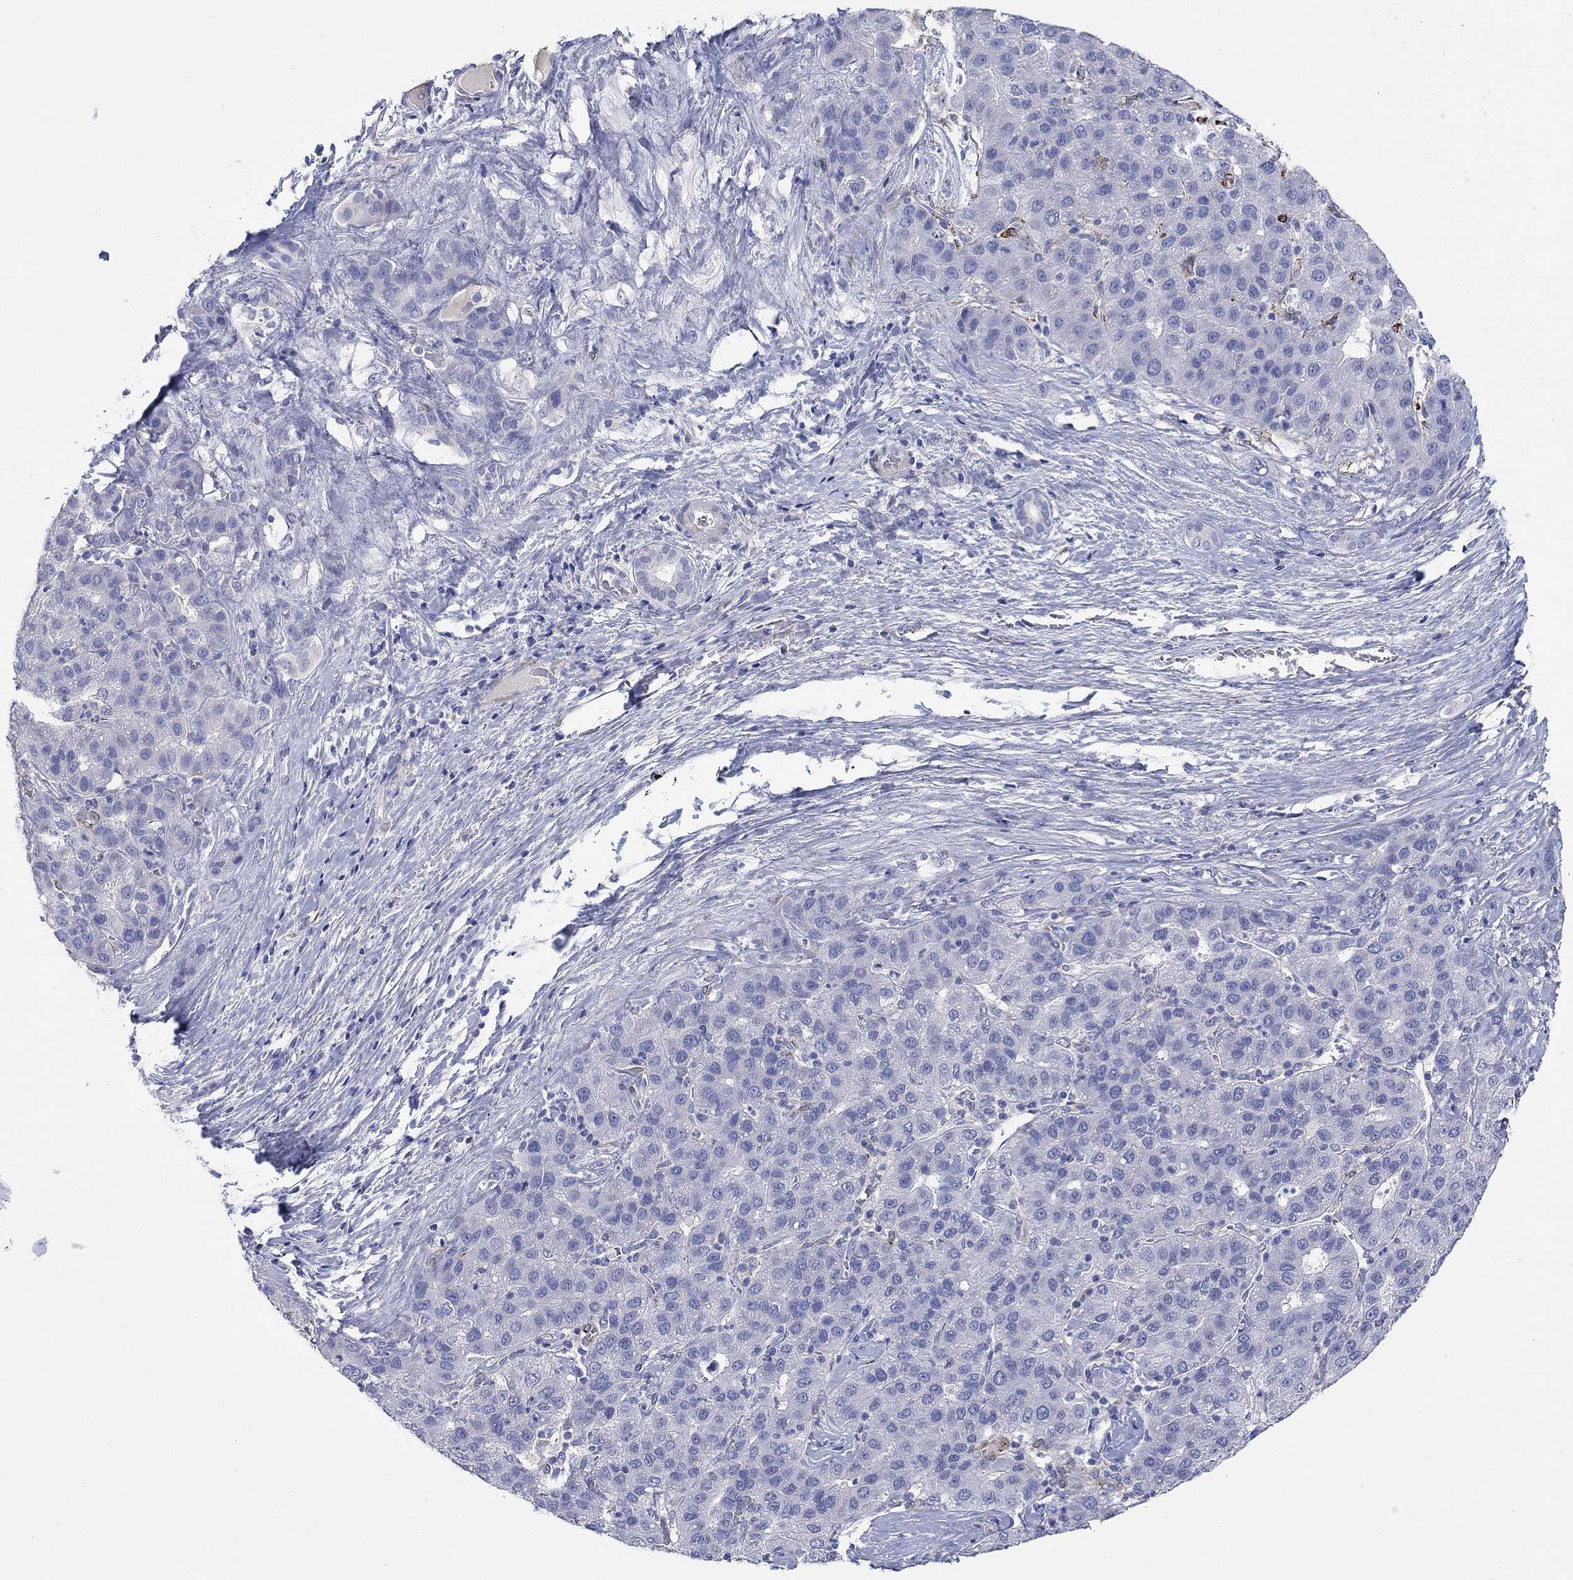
{"staining": {"intensity": "negative", "quantity": "none", "location": "none"}, "tissue": "liver cancer", "cell_type": "Tumor cells", "image_type": "cancer", "snomed": [{"axis": "morphology", "description": "Carcinoma, Hepatocellular, NOS"}, {"axis": "topography", "description": "Liver"}], "caption": "The photomicrograph exhibits no significant expression in tumor cells of liver cancer (hepatocellular carcinoma). Brightfield microscopy of IHC stained with DAB (3,3'-diaminobenzidine) (brown) and hematoxylin (blue), captured at high magnification.", "gene": "PTPRZ1", "patient": {"sex": "male", "age": 65}}